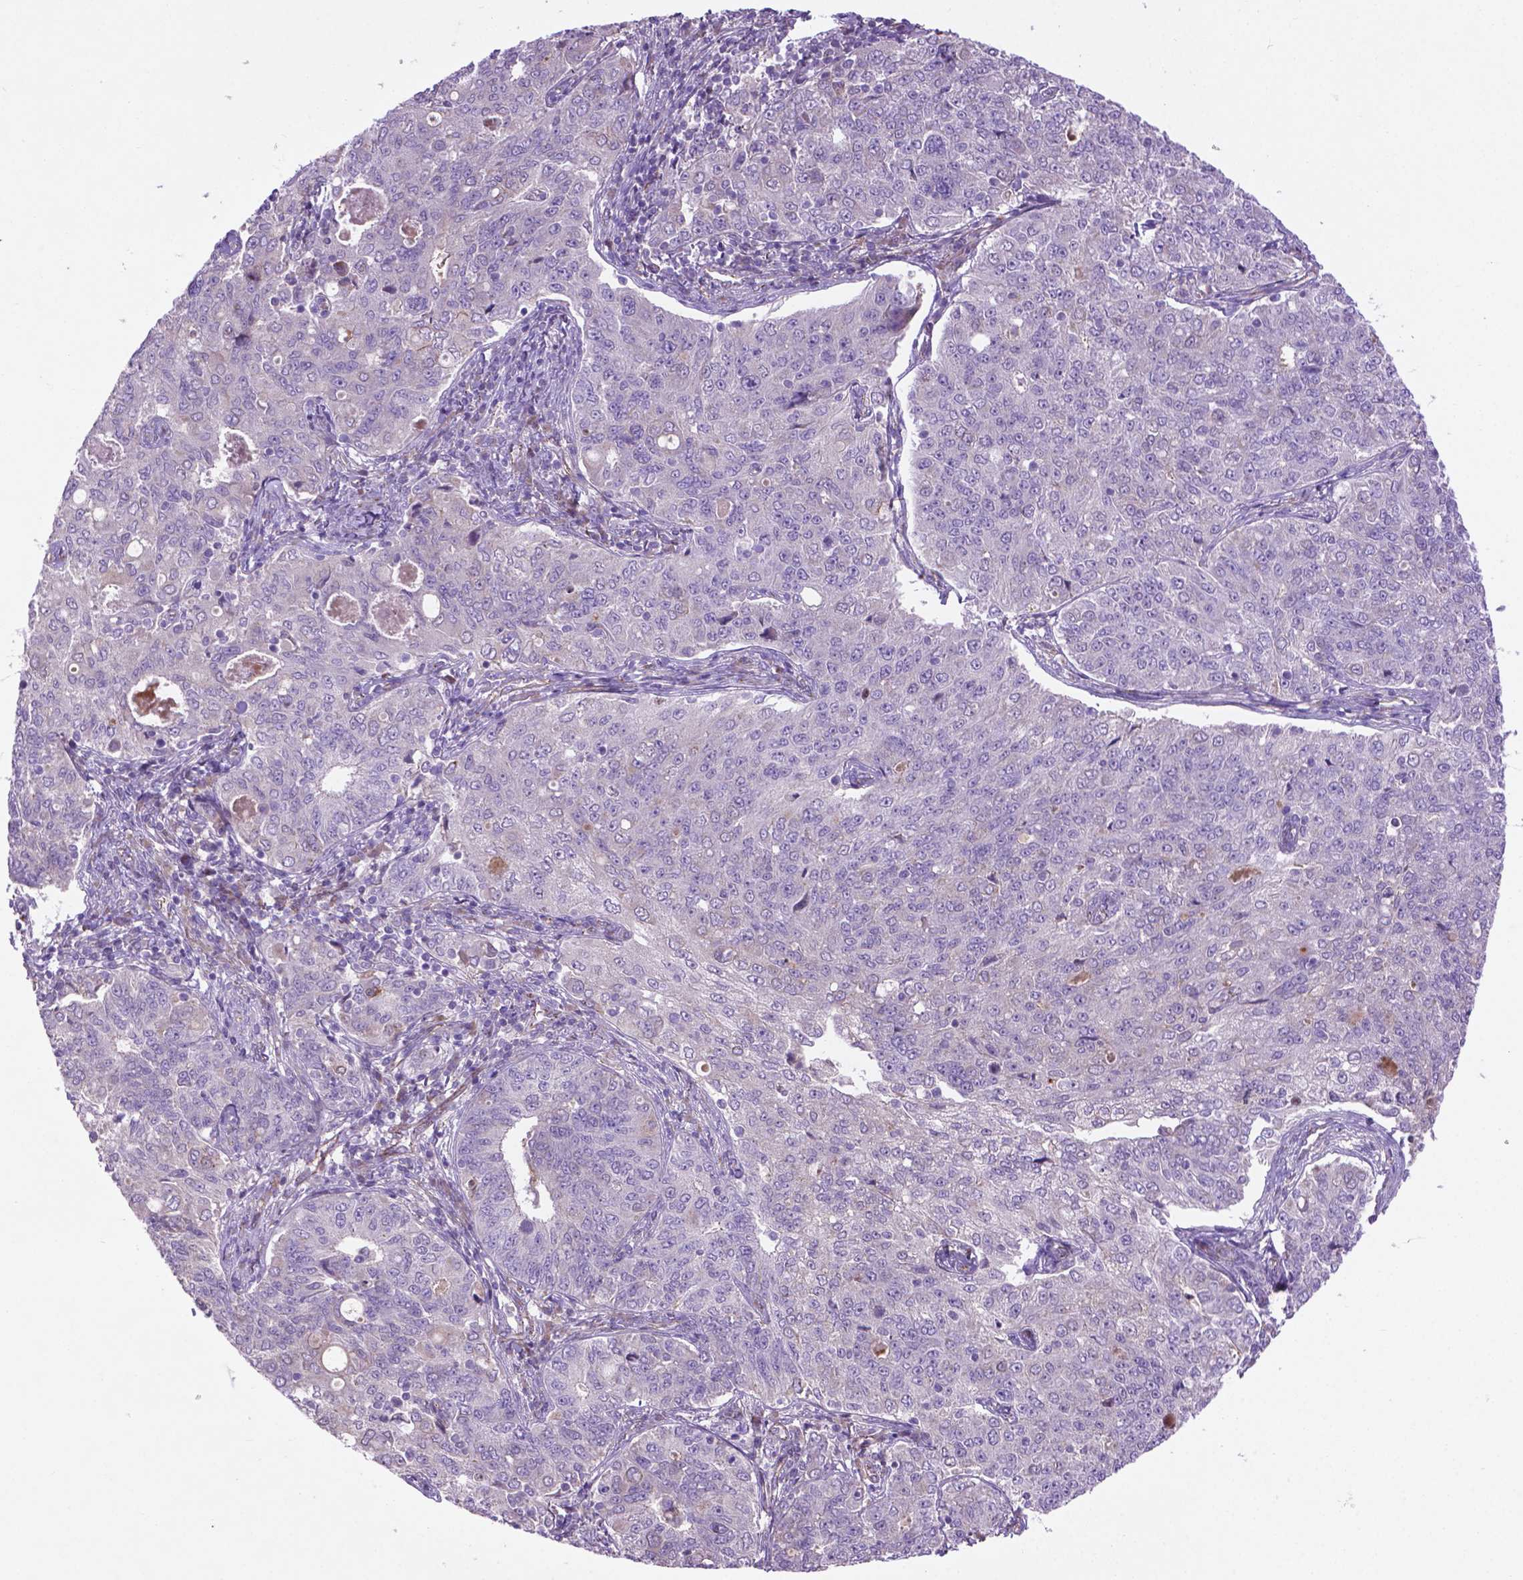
{"staining": {"intensity": "negative", "quantity": "none", "location": "none"}, "tissue": "endometrial cancer", "cell_type": "Tumor cells", "image_type": "cancer", "snomed": [{"axis": "morphology", "description": "Adenocarcinoma, NOS"}, {"axis": "topography", "description": "Endometrium"}], "caption": "Tumor cells are negative for protein expression in human endometrial cancer.", "gene": "CCER2", "patient": {"sex": "female", "age": 43}}